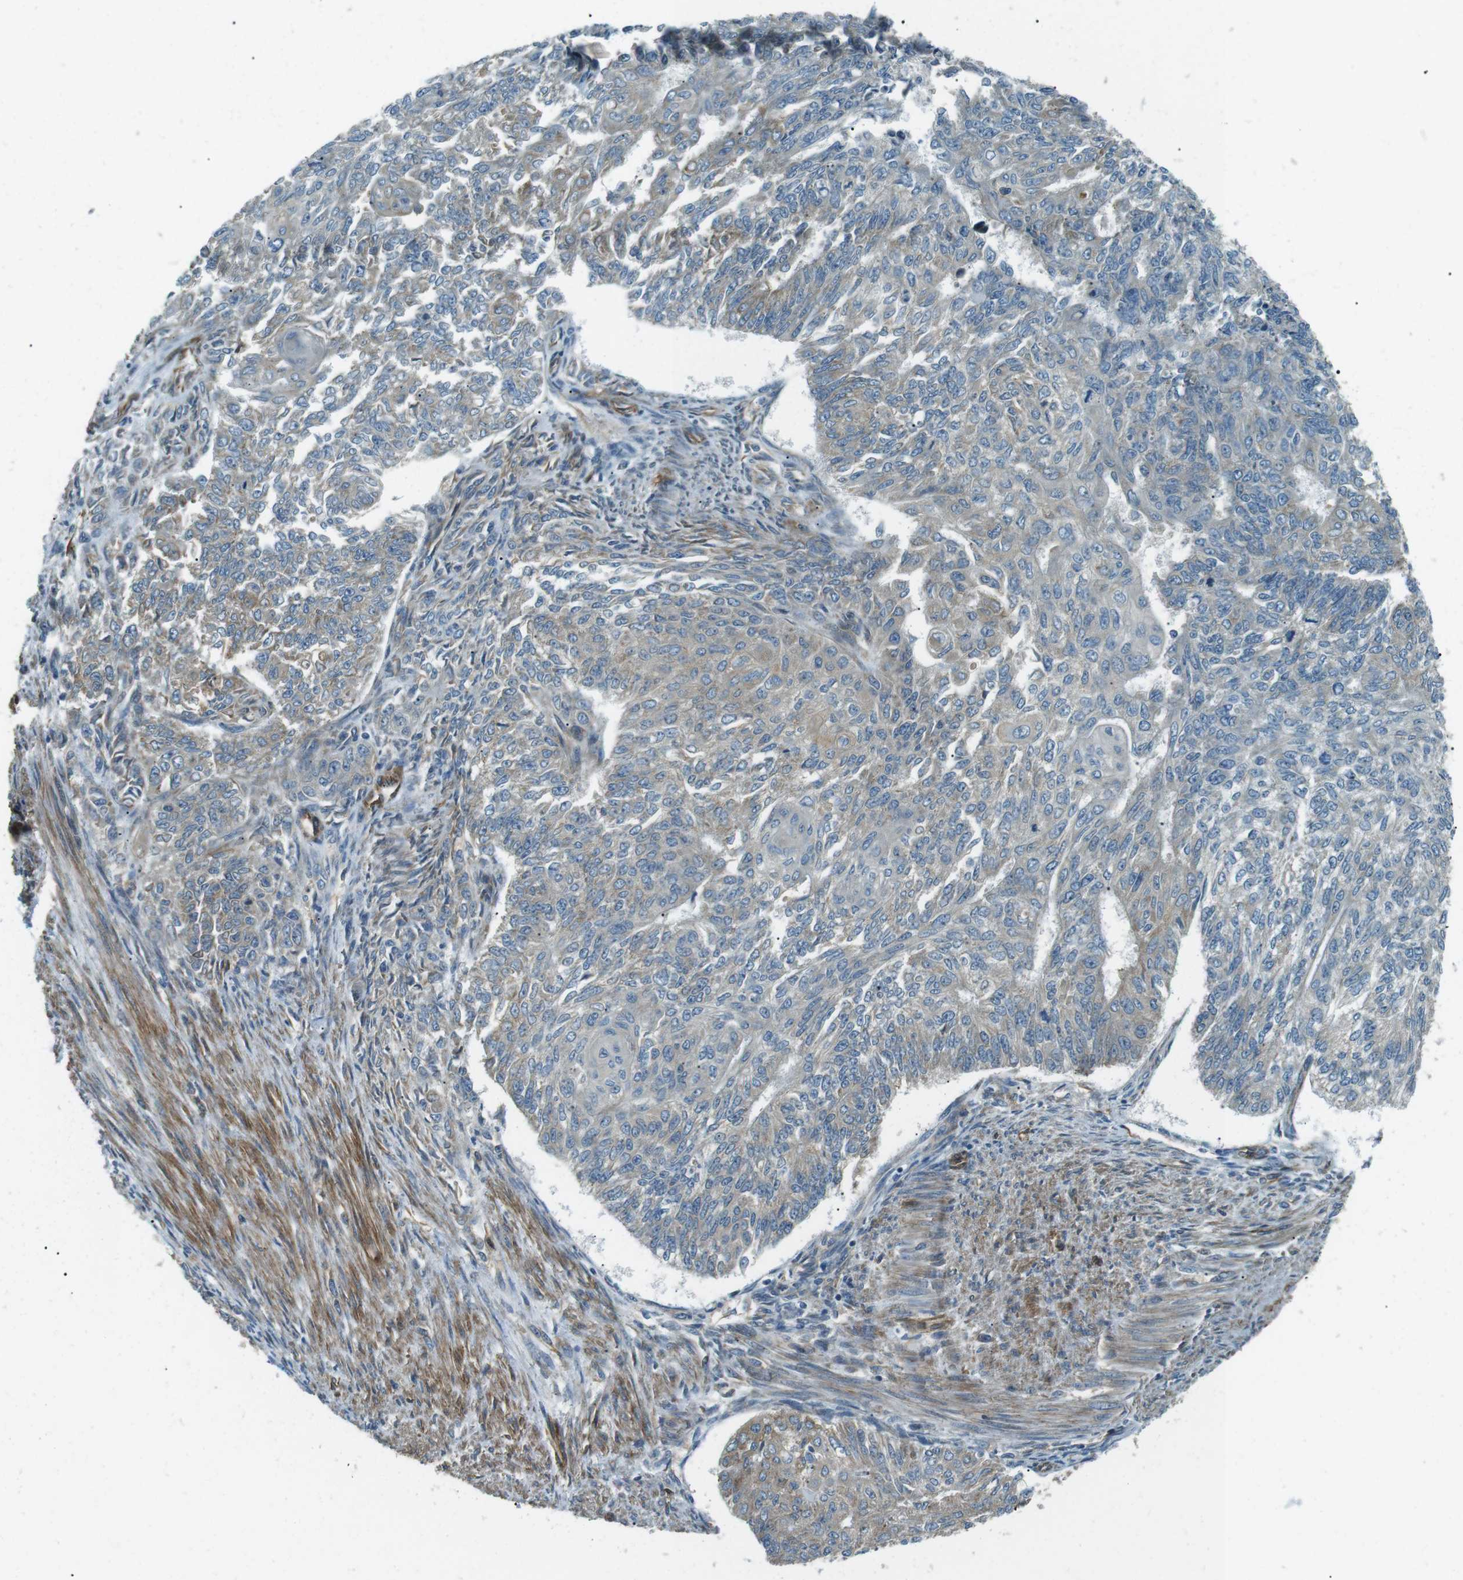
{"staining": {"intensity": "weak", "quantity": "<25%", "location": "cytoplasmic/membranous"}, "tissue": "endometrial cancer", "cell_type": "Tumor cells", "image_type": "cancer", "snomed": [{"axis": "morphology", "description": "Adenocarcinoma, NOS"}, {"axis": "topography", "description": "Endometrium"}], "caption": "Endometrial cancer (adenocarcinoma) was stained to show a protein in brown. There is no significant expression in tumor cells.", "gene": "ODR4", "patient": {"sex": "female", "age": 32}}